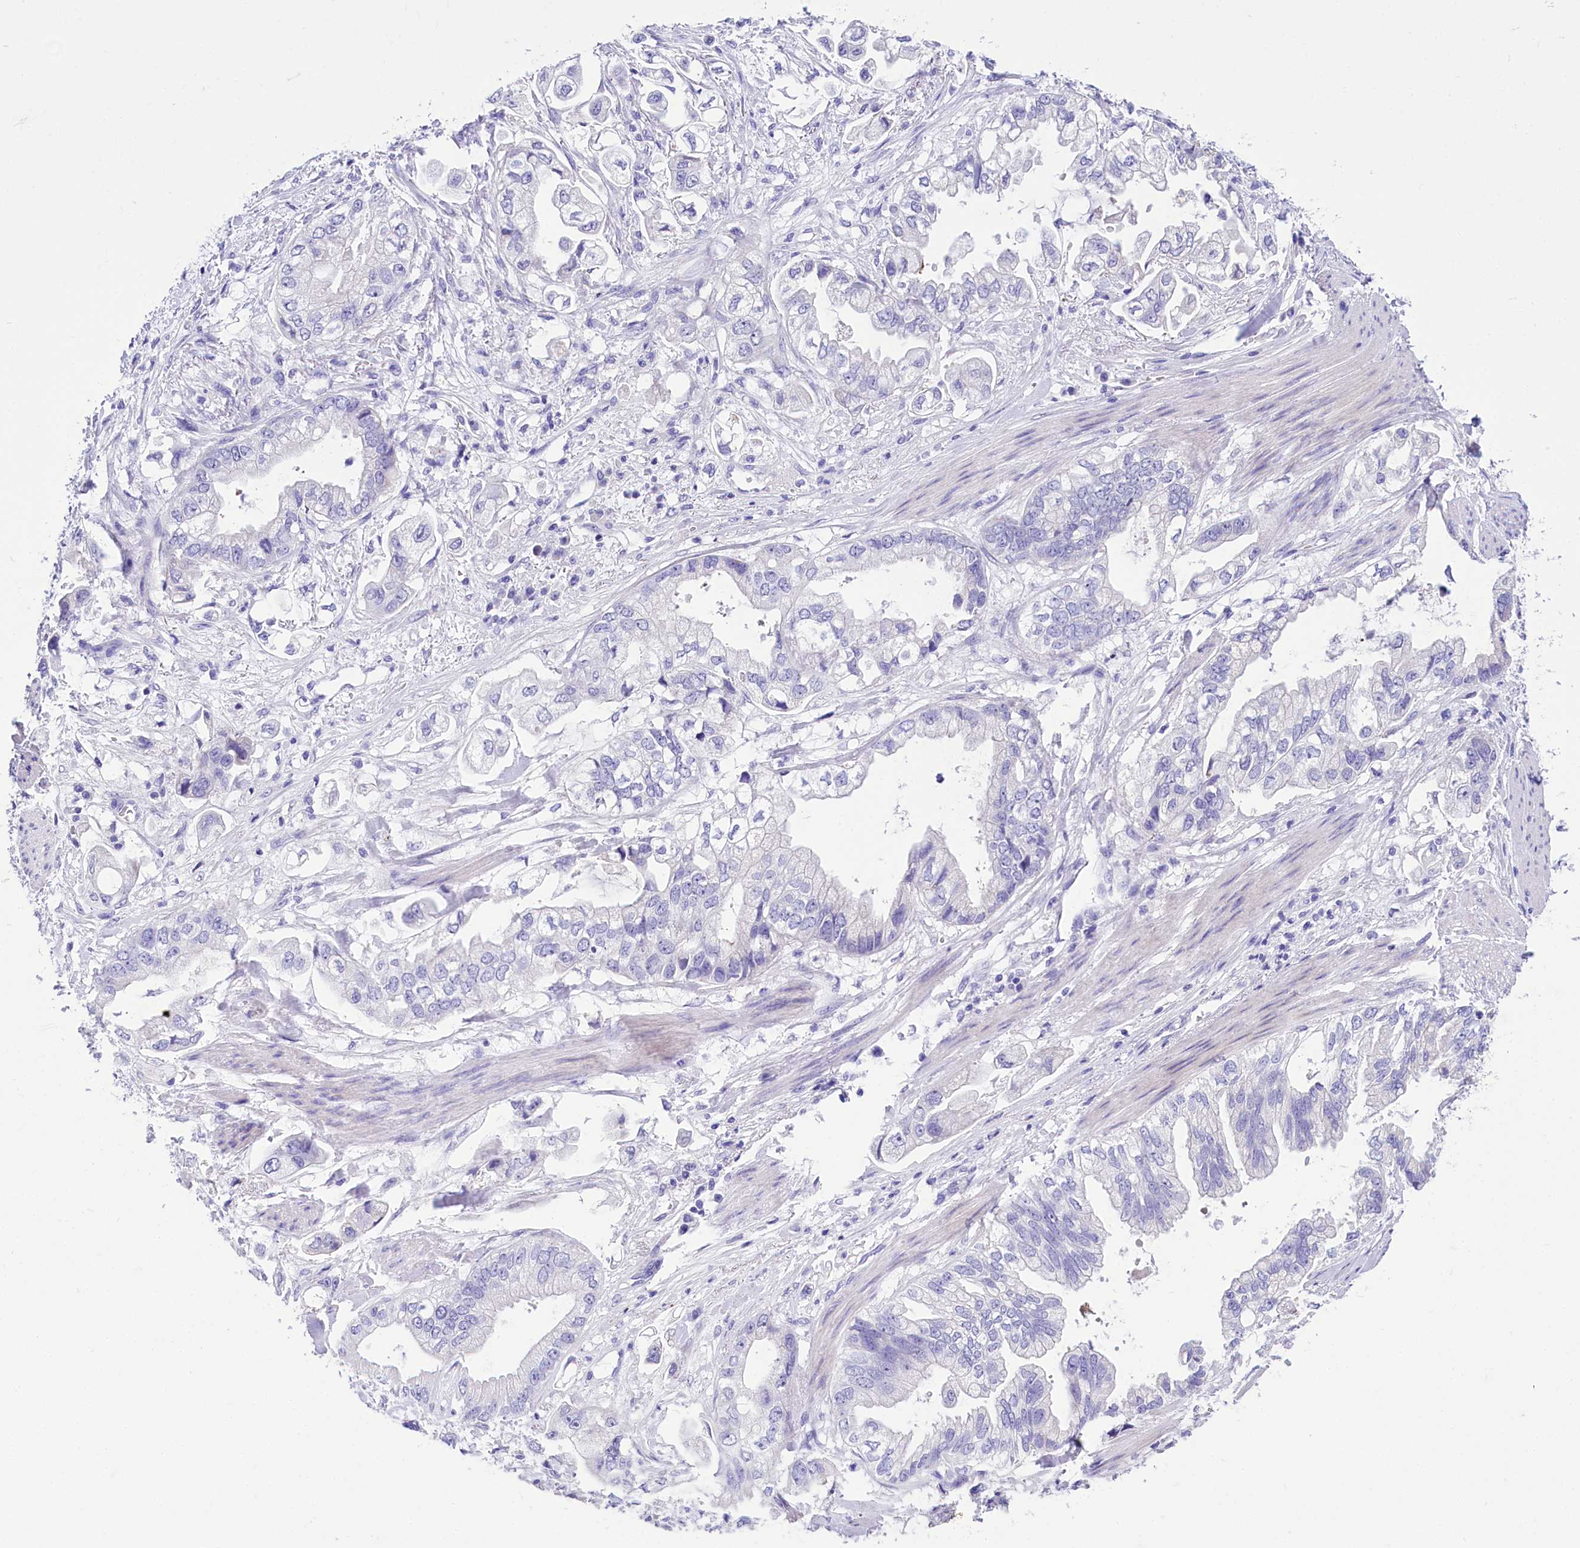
{"staining": {"intensity": "negative", "quantity": "none", "location": "none"}, "tissue": "stomach cancer", "cell_type": "Tumor cells", "image_type": "cancer", "snomed": [{"axis": "morphology", "description": "Adenocarcinoma, NOS"}, {"axis": "topography", "description": "Stomach"}], "caption": "Tumor cells are negative for brown protein staining in stomach cancer (adenocarcinoma).", "gene": "TTC36", "patient": {"sex": "male", "age": 62}}